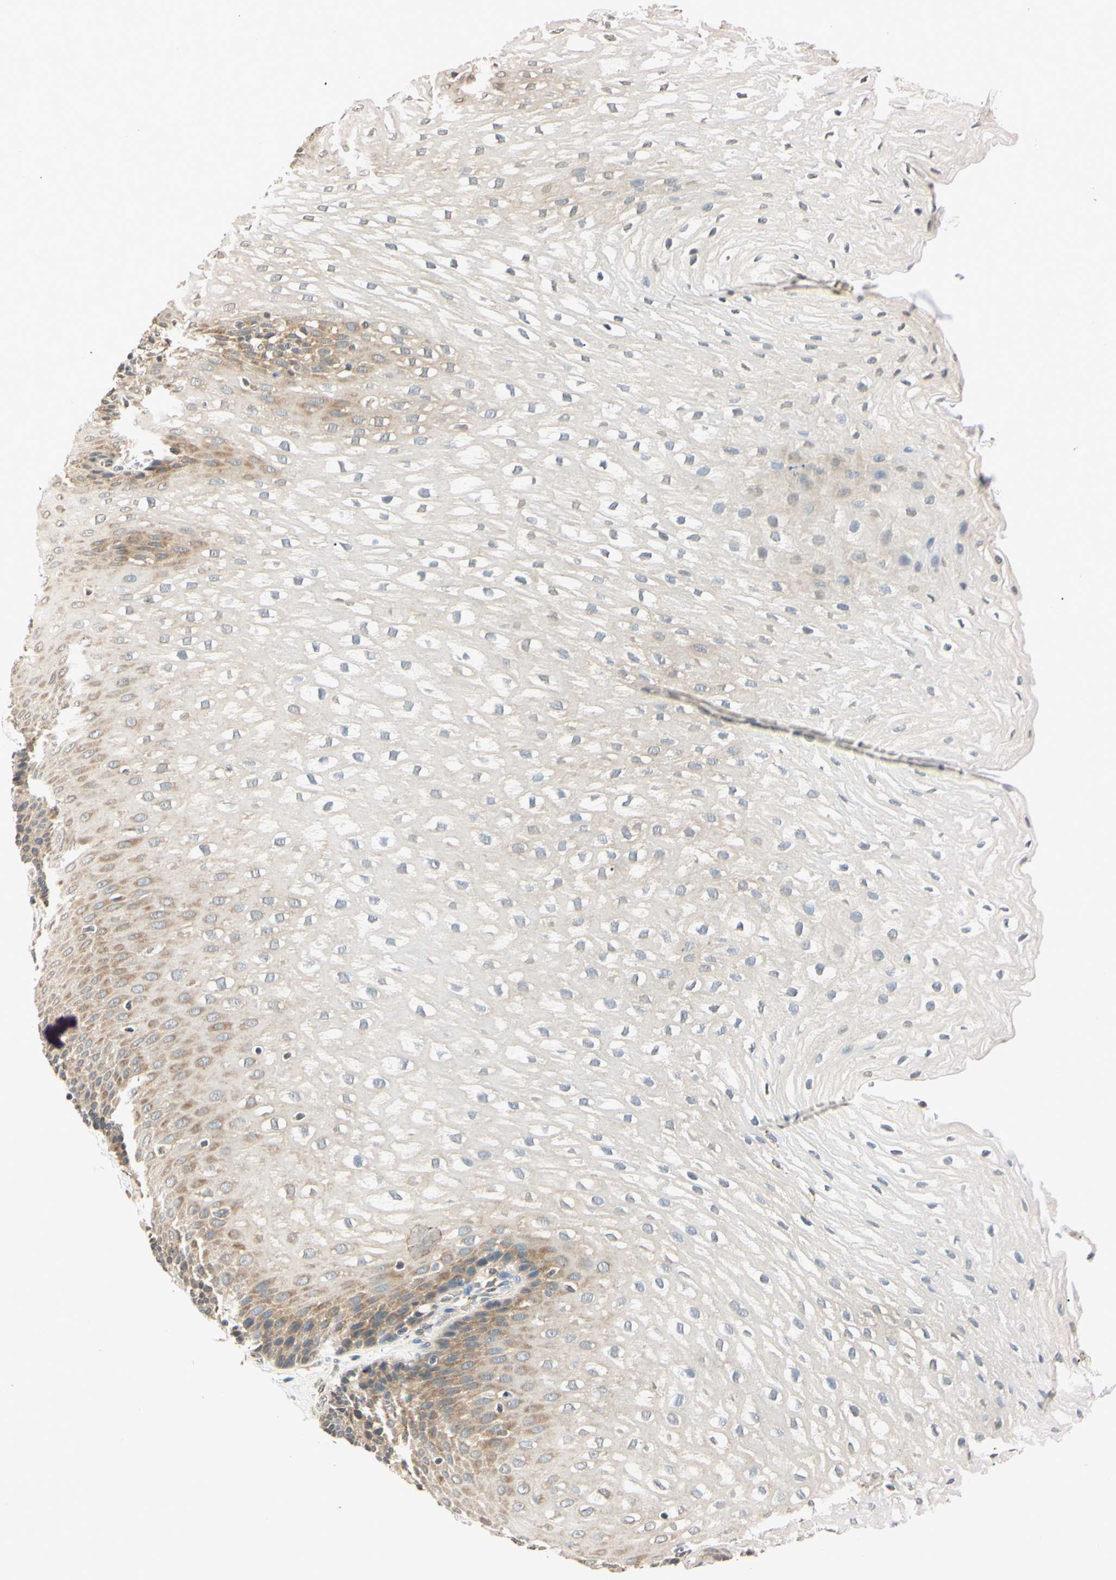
{"staining": {"intensity": "weak", "quantity": "<25%", "location": "cytoplasmic/membranous"}, "tissue": "esophagus", "cell_type": "Squamous epithelial cells", "image_type": "normal", "snomed": [{"axis": "morphology", "description": "Normal tissue, NOS"}, {"axis": "topography", "description": "Esophagus"}], "caption": "This is a photomicrograph of immunohistochemistry staining of normal esophagus, which shows no expression in squamous epithelial cells.", "gene": "EPN1", "patient": {"sex": "male", "age": 48}}